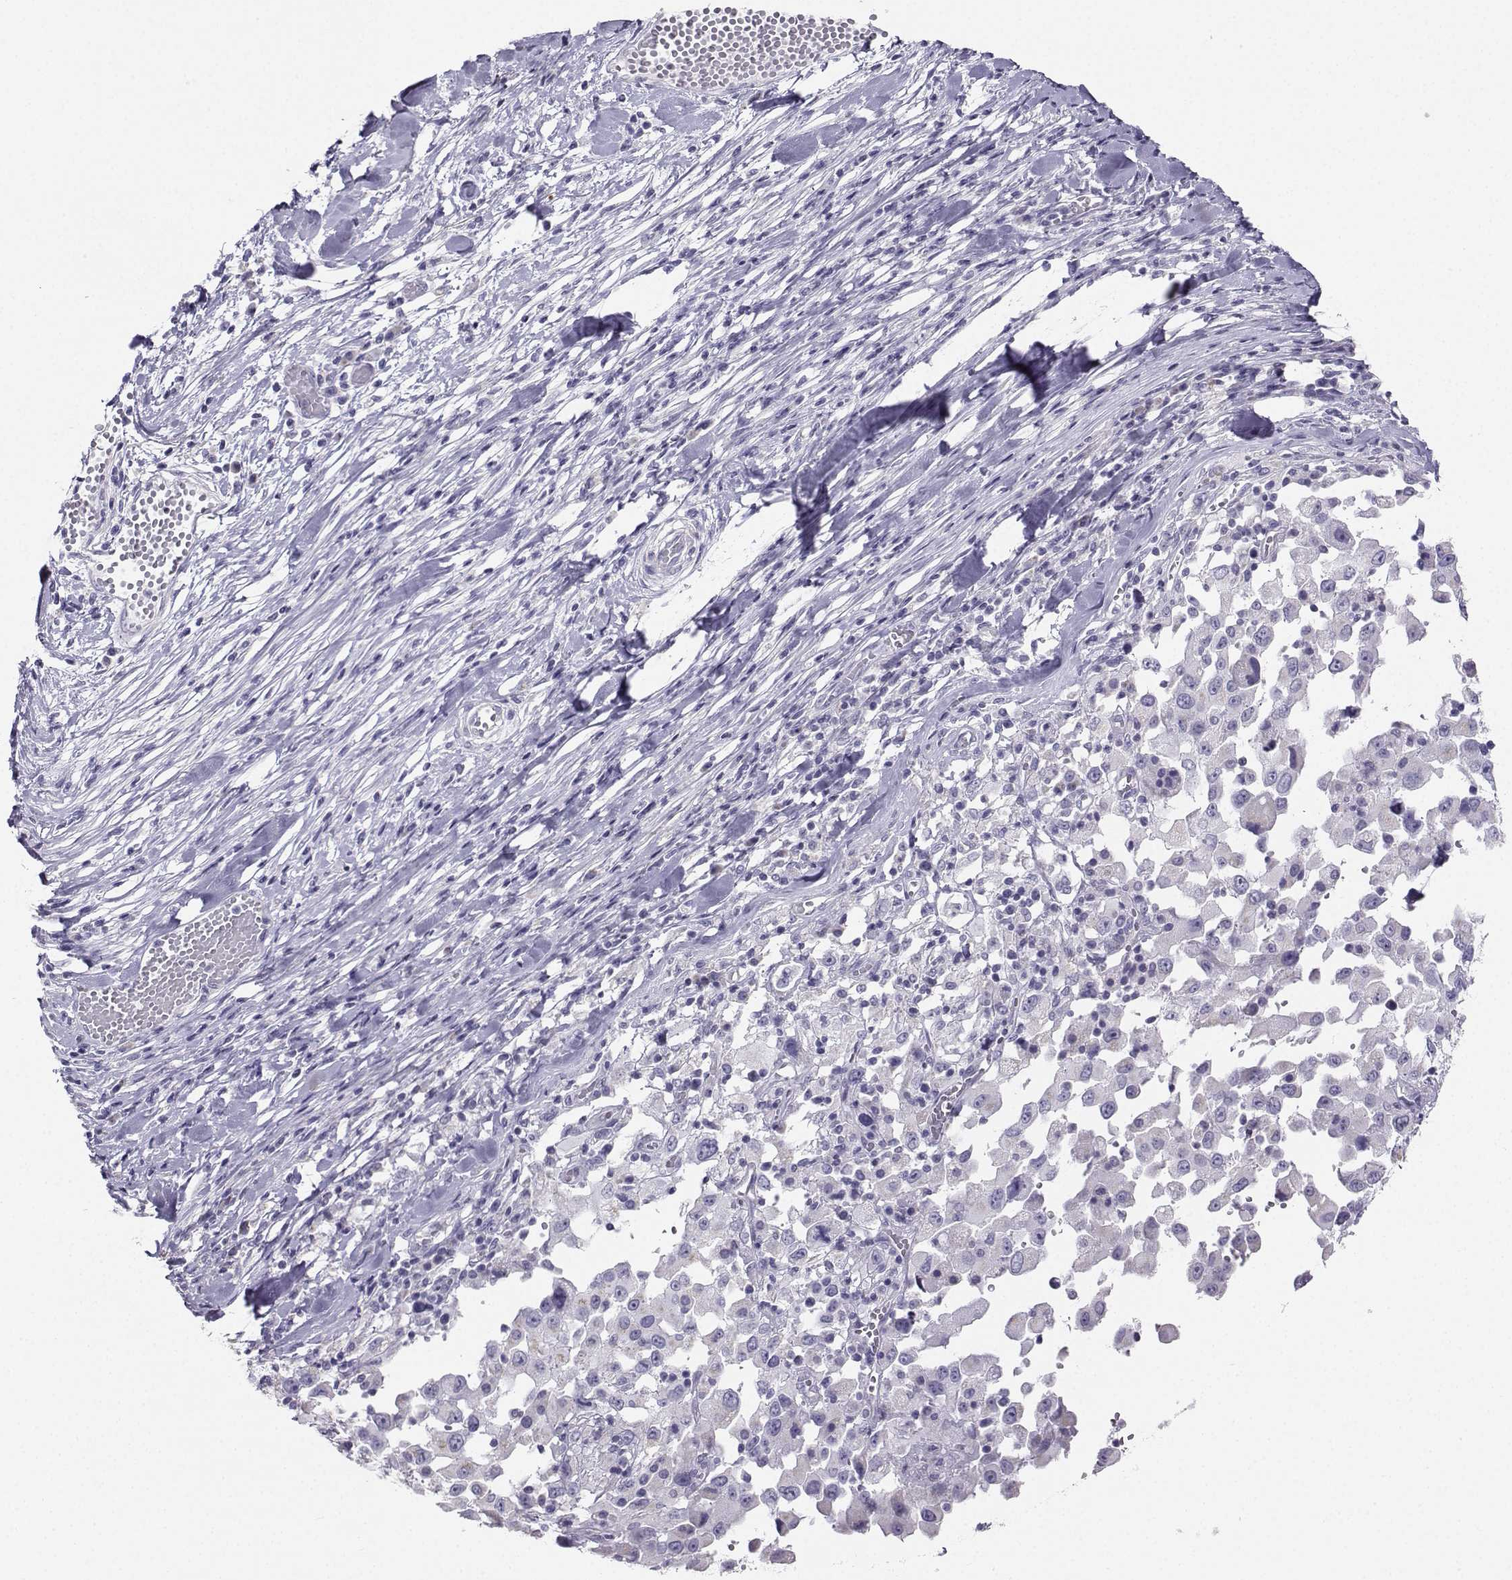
{"staining": {"intensity": "negative", "quantity": "none", "location": "none"}, "tissue": "melanoma", "cell_type": "Tumor cells", "image_type": "cancer", "snomed": [{"axis": "morphology", "description": "Malignant melanoma, Metastatic site"}, {"axis": "topography", "description": "Lymph node"}], "caption": "A histopathology image of human malignant melanoma (metastatic site) is negative for staining in tumor cells.", "gene": "AVP", "patient": {"sex": "male", "age": 50}}